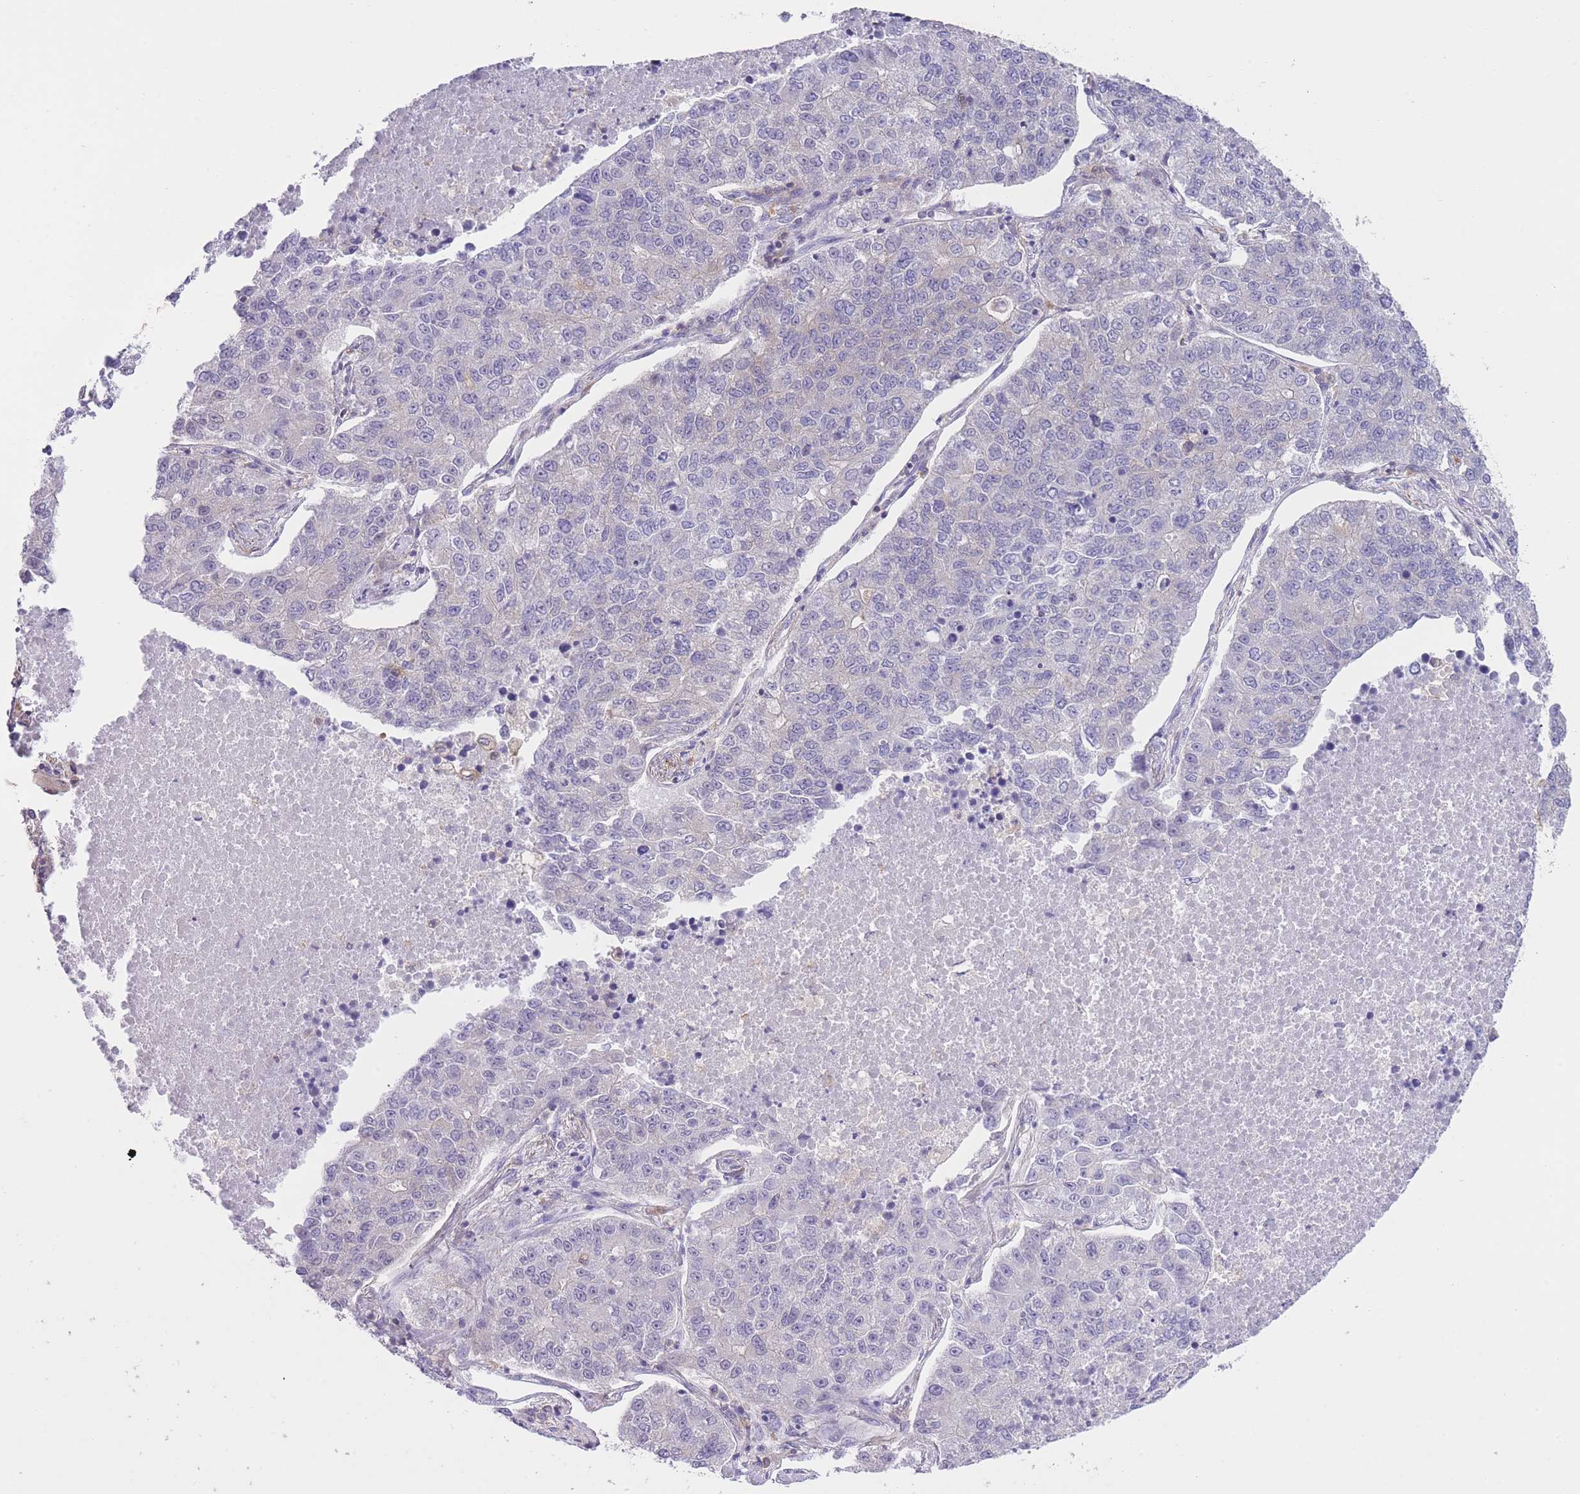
{"staining": {"intensity": "negative", "quantity": "none", "location": "none"}, "tissue": "lung cancer", "cell_type": "Tumor cells", "image_type": "cancer", "snomed": [{"axis": "morphology", "description": "Adenocarcinoma, NOS"}, {"axis": "topography", "description": "Lung"}], "caption": "Histopathology image shows no protein positivity in tumor cells of adenocarcinoma (lung) tissue. Brightfield microscopy of IHC stained with DAB (brown) and hematoxylin (blue), captured at high magnification.", "gene": "PRKAR1A", "patient": {"sex": "male", "age": 49}}